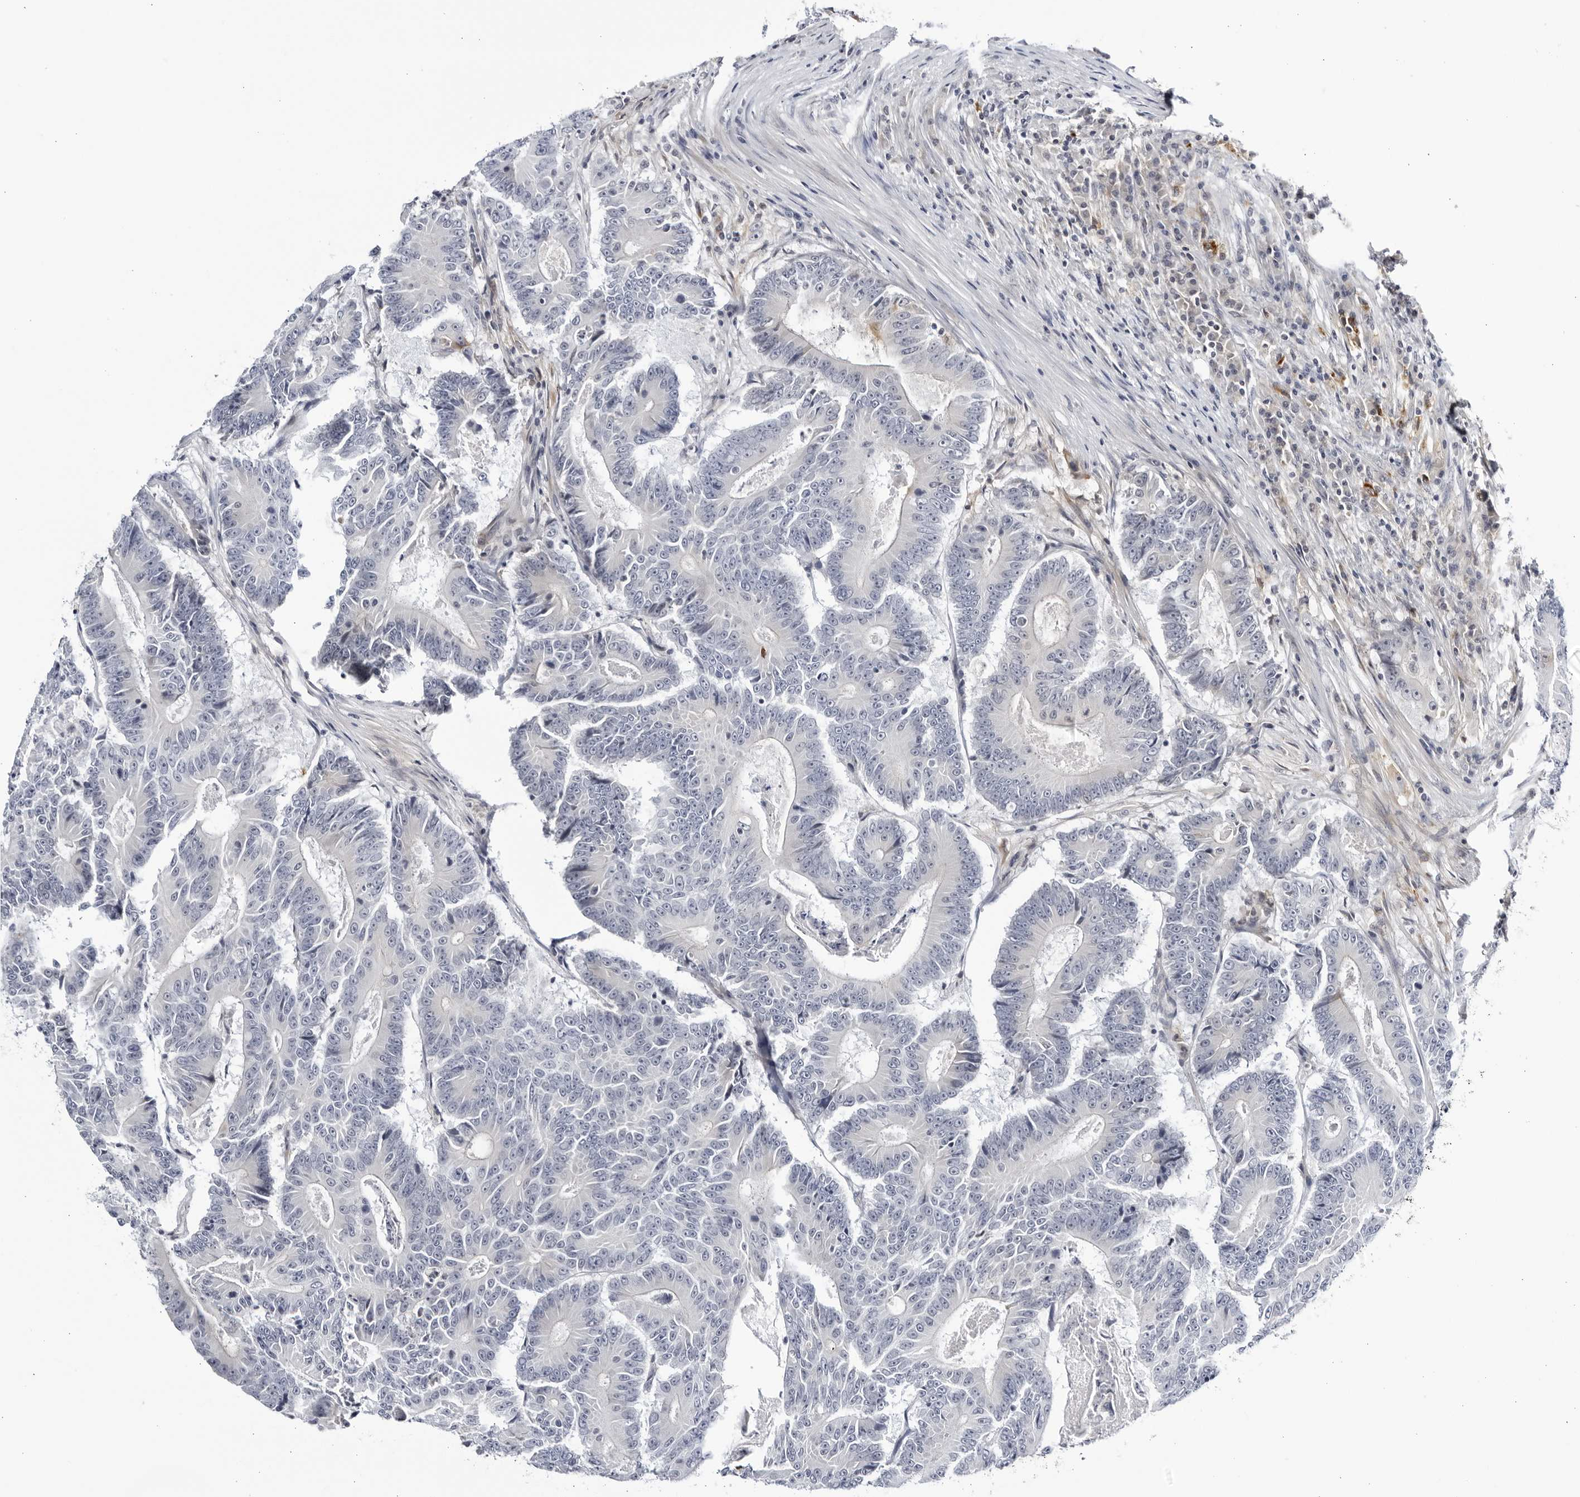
{"staining": {"intensity": "negative", "quantity": "none", "location": "none"}, "tissue": "colorectal cancer", "cell_type": "Tumor cells", "image_type": "cancer", "snomed": [{"axis": "morphology", "description": "Adenocarcinoma, NOS"}, {"axis": "topography", "description": "Colon"}], "caption": "Tumor cells show no significant protein expression in adenocarcinoma (colorectal). (Brightfield microscopy of DAB IHC at high magnification).", "gene": "CNBD1", "patient": {"sex": "male", "age": 83}}